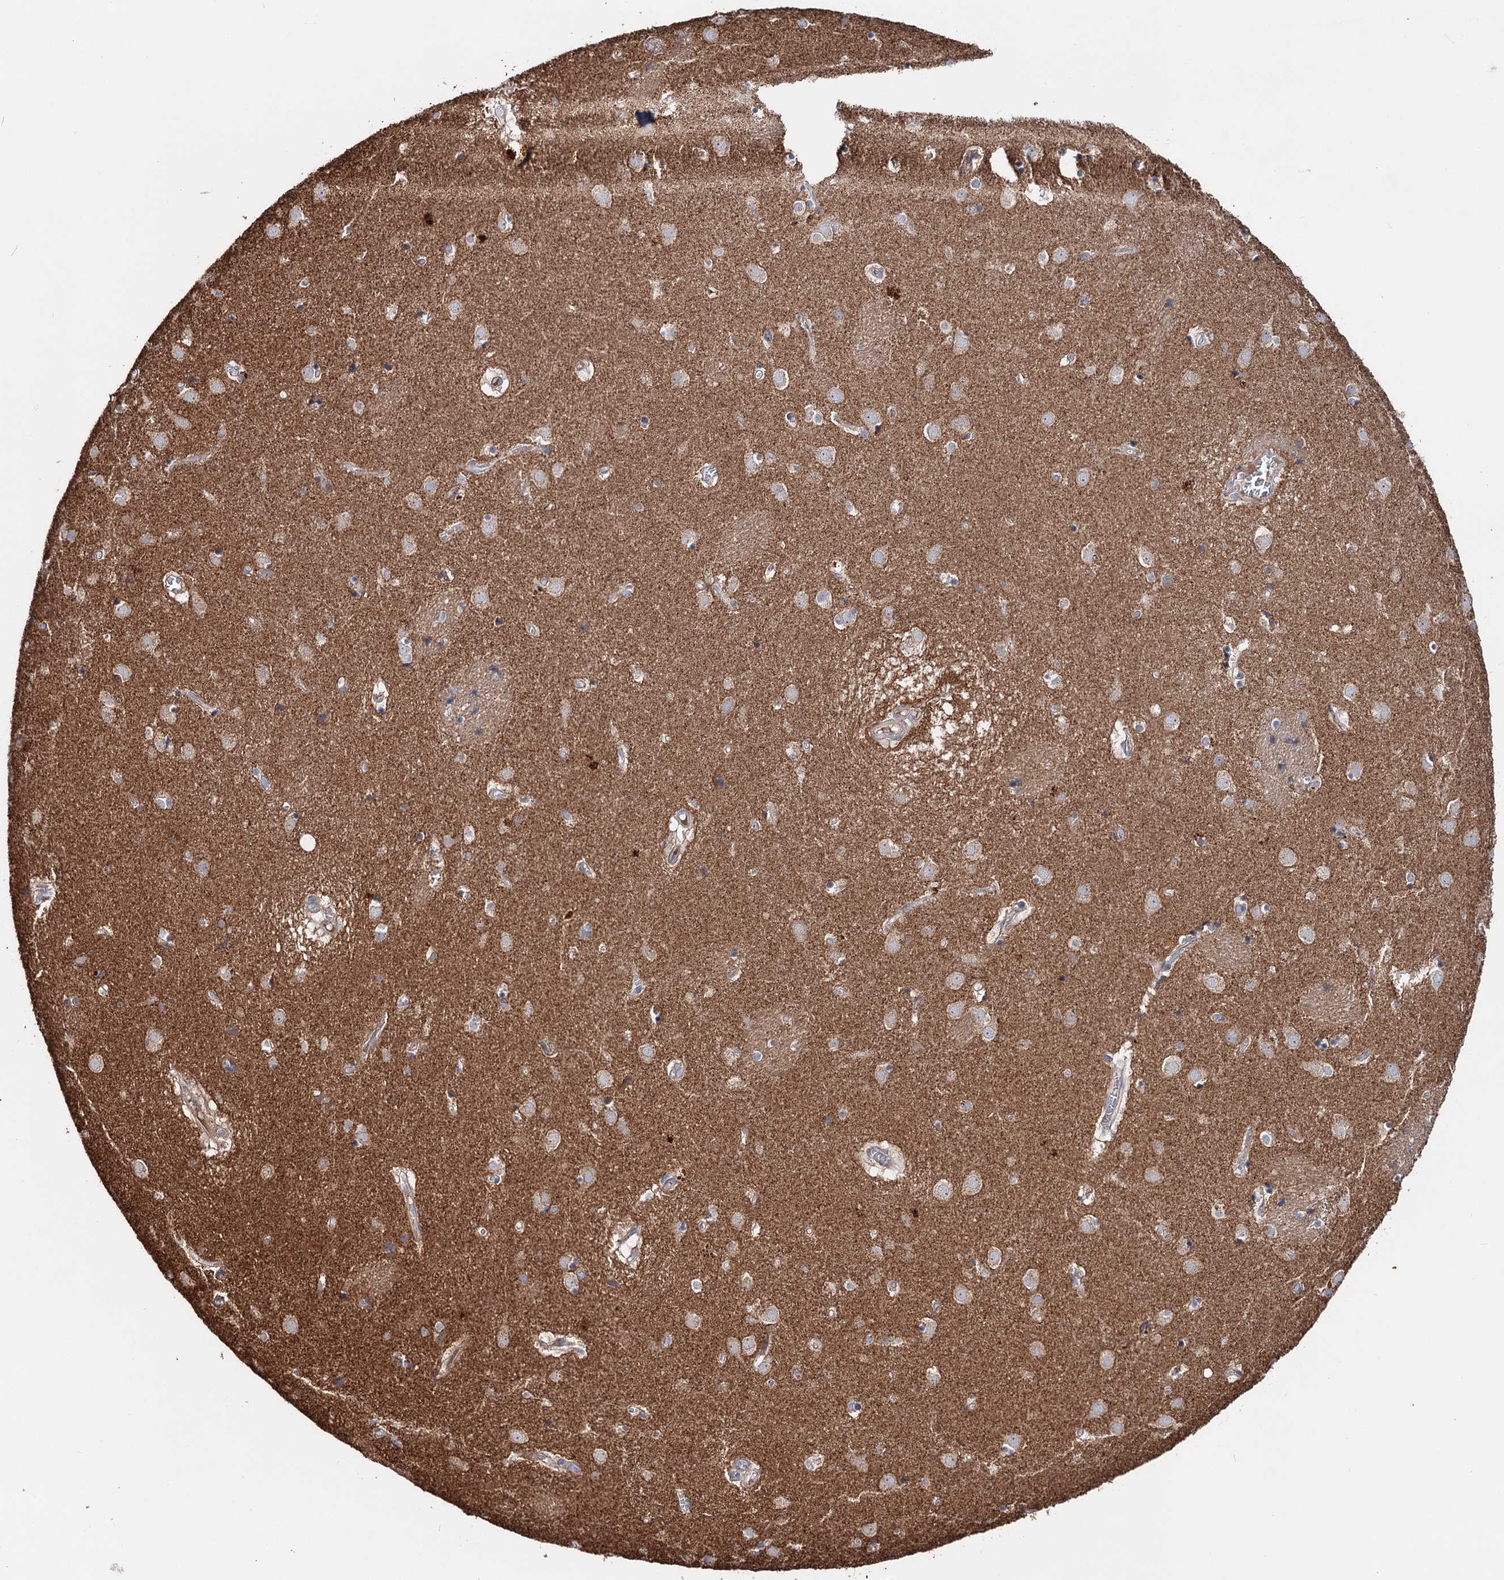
{"staining": {"intensity": "negative", "quantity": "none", "location": "none"}, "tissue": "caudate", "cell_type": "Glial cells", "image_type": "normal", "snomed": [{"axis": "morphology", "description": "Normal tissue, NOS"}, {"axis": "topography", "description": "Lateral ventricle wall"}], "caption": "This histopathology image is of normal caudate stained with IHC to label a protein in brown with the nuclei are counter-stained blue. There is no staining in glial cells.", "gene": "PTDSS2", "patient": {"sex": "male", "age": 70}}